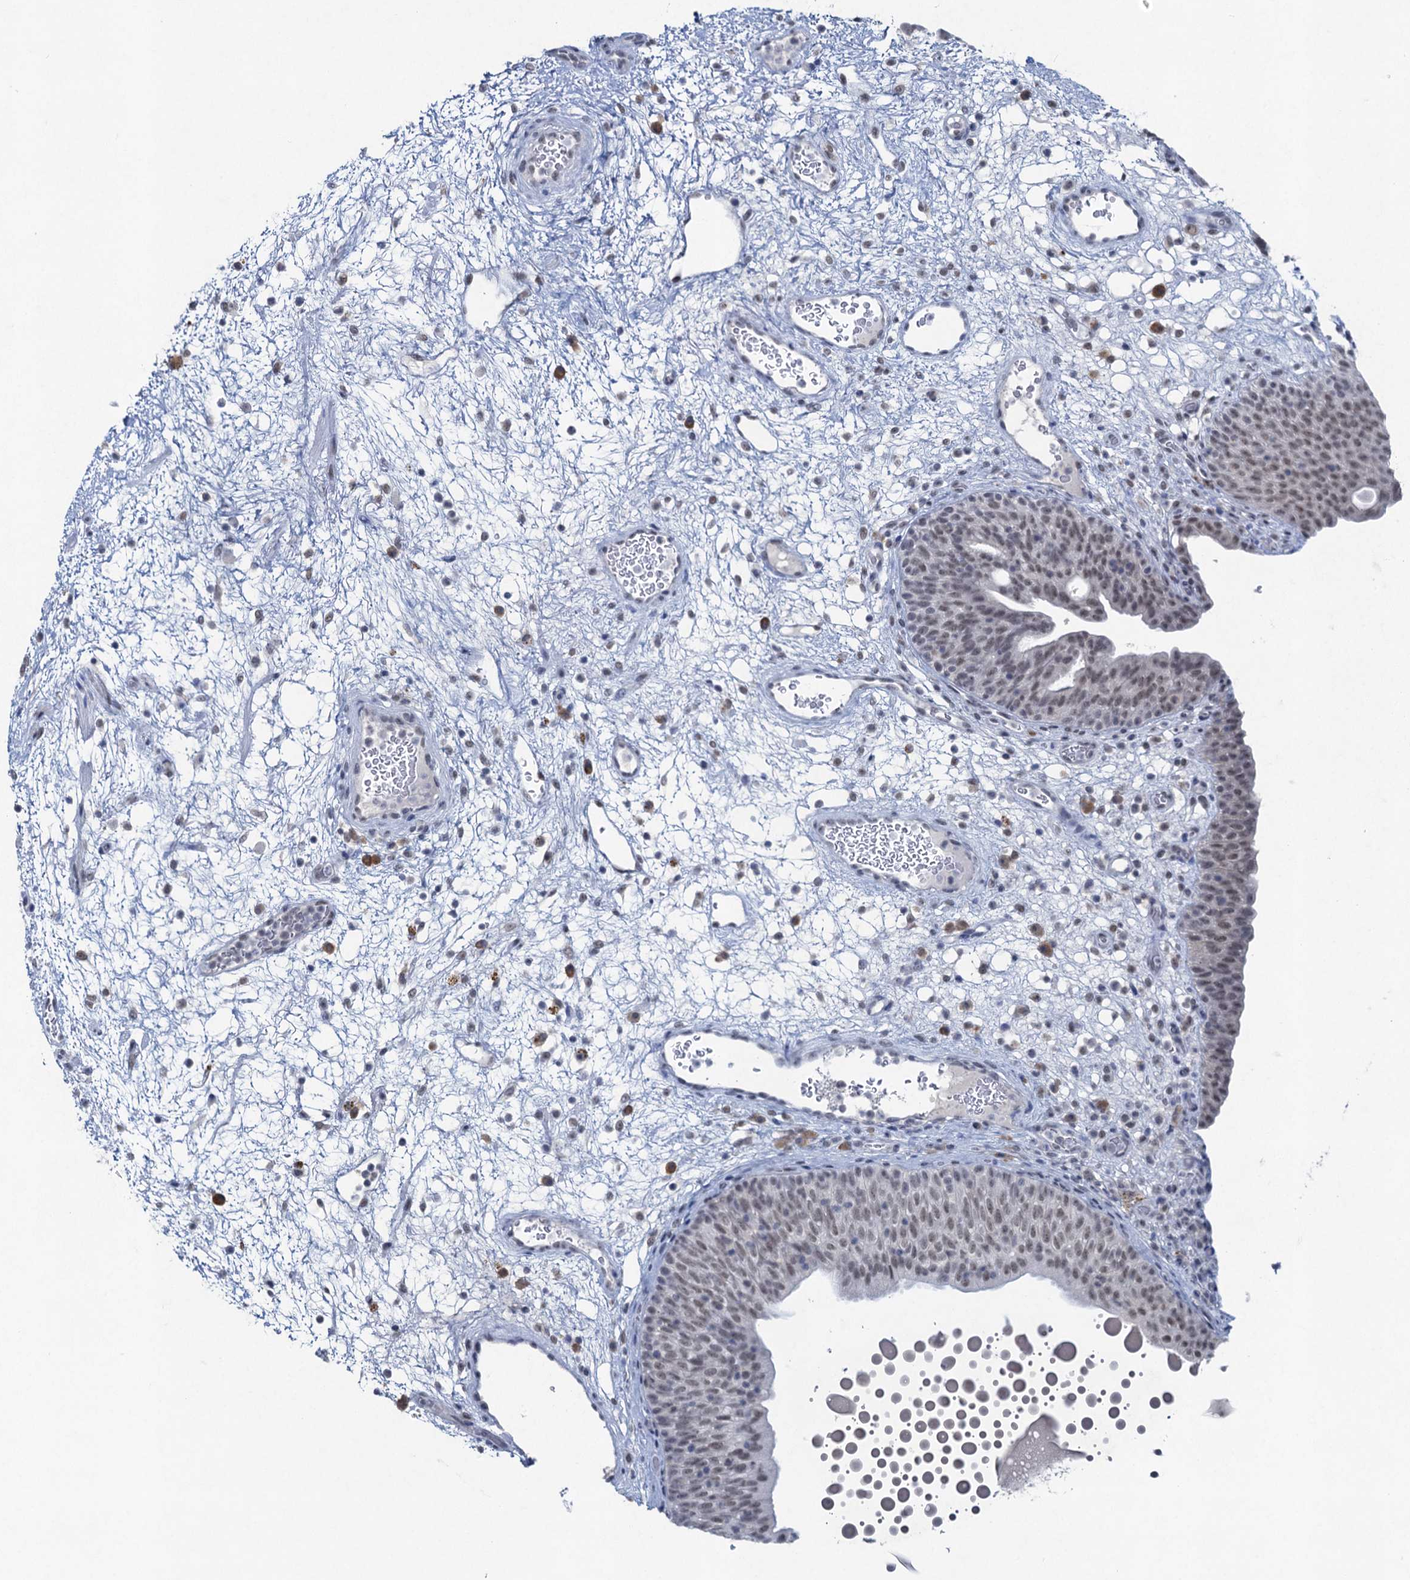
{"staining": {"intensity": "weak", "quantity": ">75%", "location": "nuclear"}, "tissue": "urinary bladder", "cell_type": "Urothelial cells", "image_type": "normal", "snomed": [{"axis": "morphology", "description": "Normal tissue, NOS"}, {"axis": "topography", "description": "Urinary bladder"}], "caption": "Protein staining of benign urinary bladder demonstrates weak nuclear positivity in approximately >75% of urothelial cells.", "gene": "ENSG00000230707", "patient": {"sex": "male", "age": 71}}